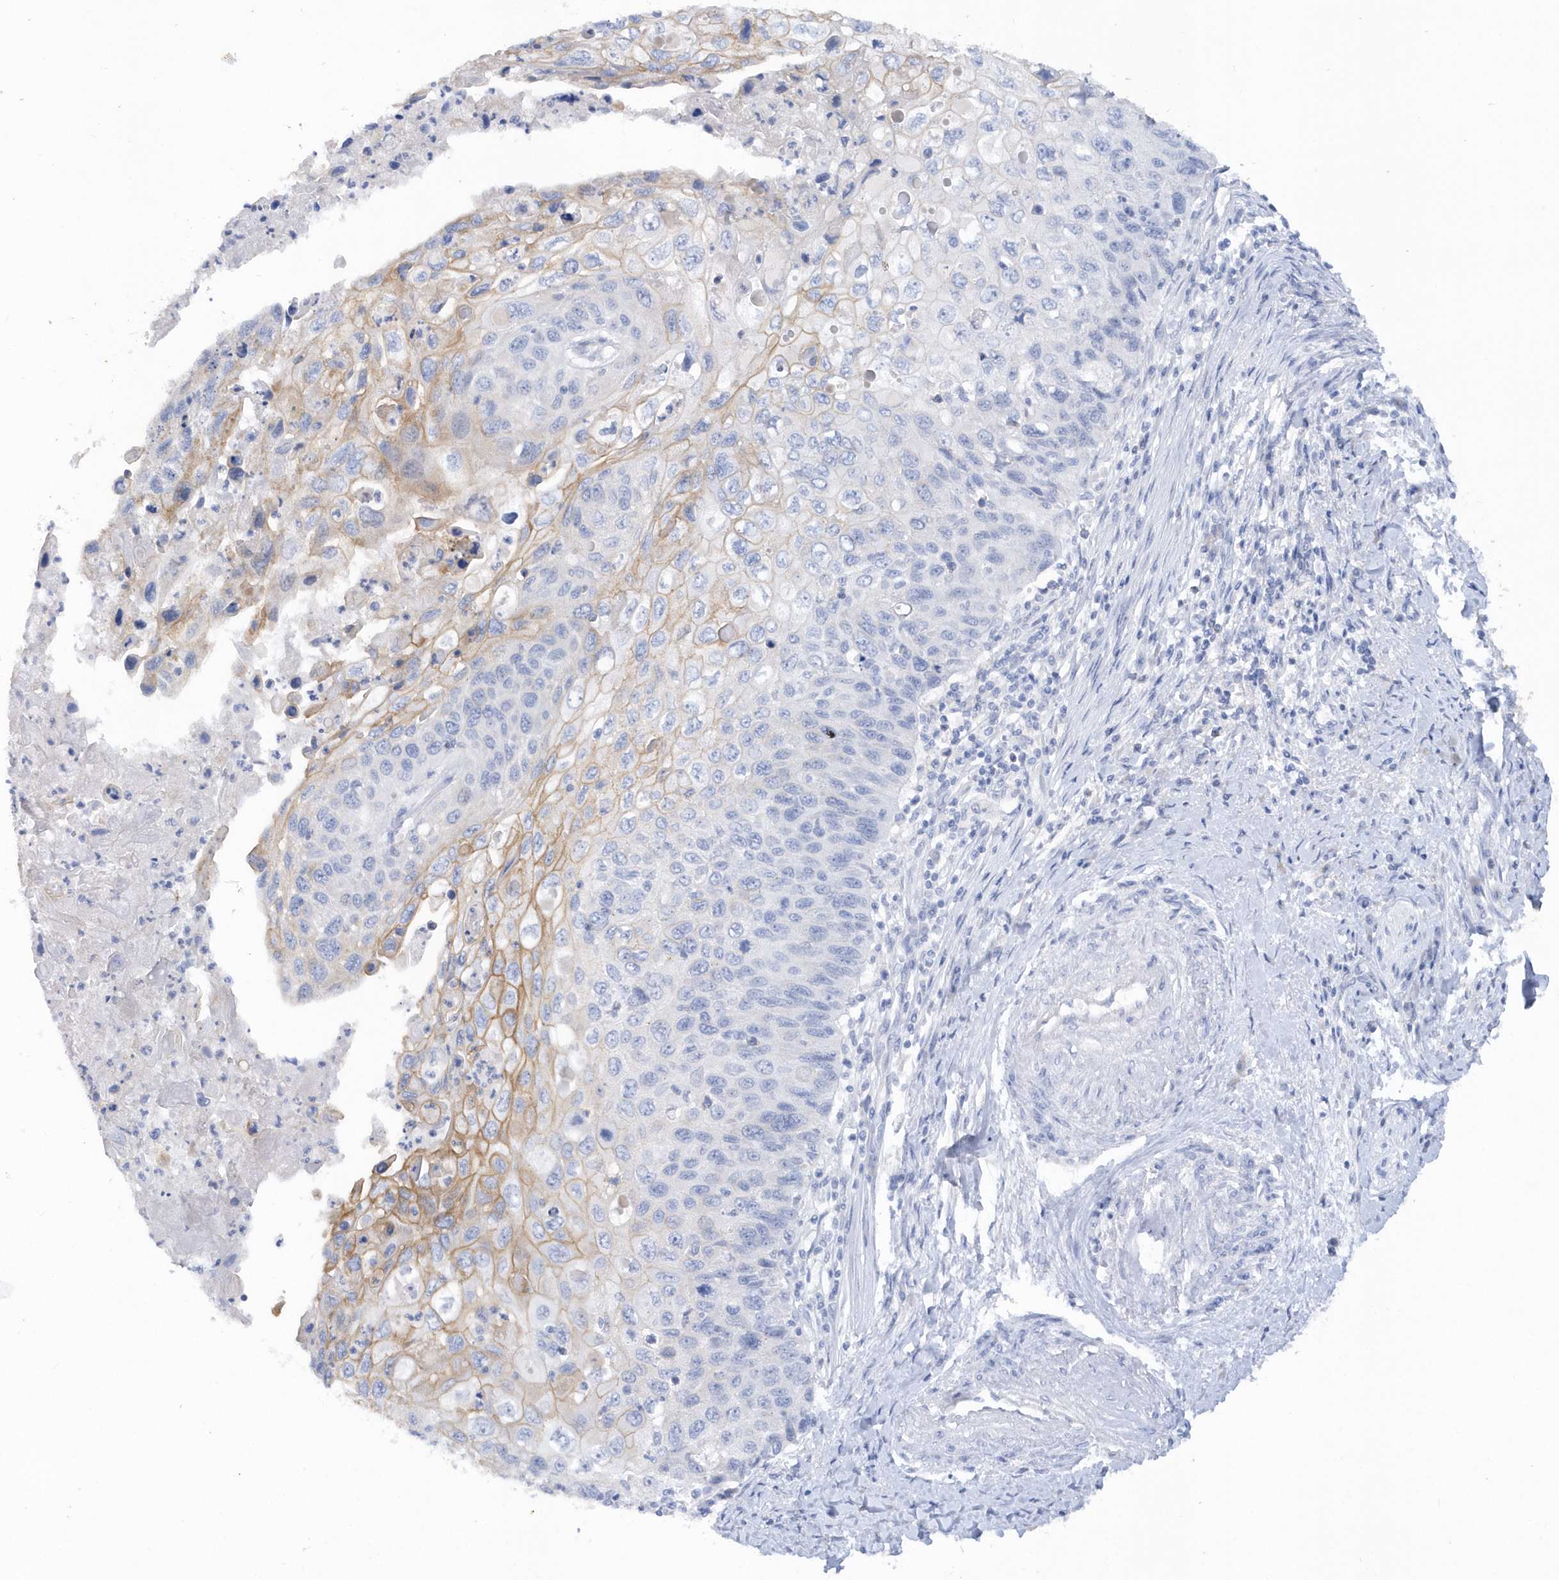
{"staining": {"intensity": "moderate", "quantity": "<25%", "location": "cytoplasmic/membranous"}, "tissue": "cervical cancer", "cell_type": "Tumor cells", "image_type": "cancer", "snomed": [{"axis": "morphology", "description": "Squamous cell carcinoma, NOS"}, {"axis": "topography", "description": "Cervix"}], "caption": "This image shows cervical cancer (squamous cell carcinoma) stained with IHC to label a protein in brown. The cytoplasmic/membranous of tumor cells show moderate positivity for the protein. Nuclei are counter-stained blue.", "gene": "RPE", "patient": {"sex": "female", "age": 70}}